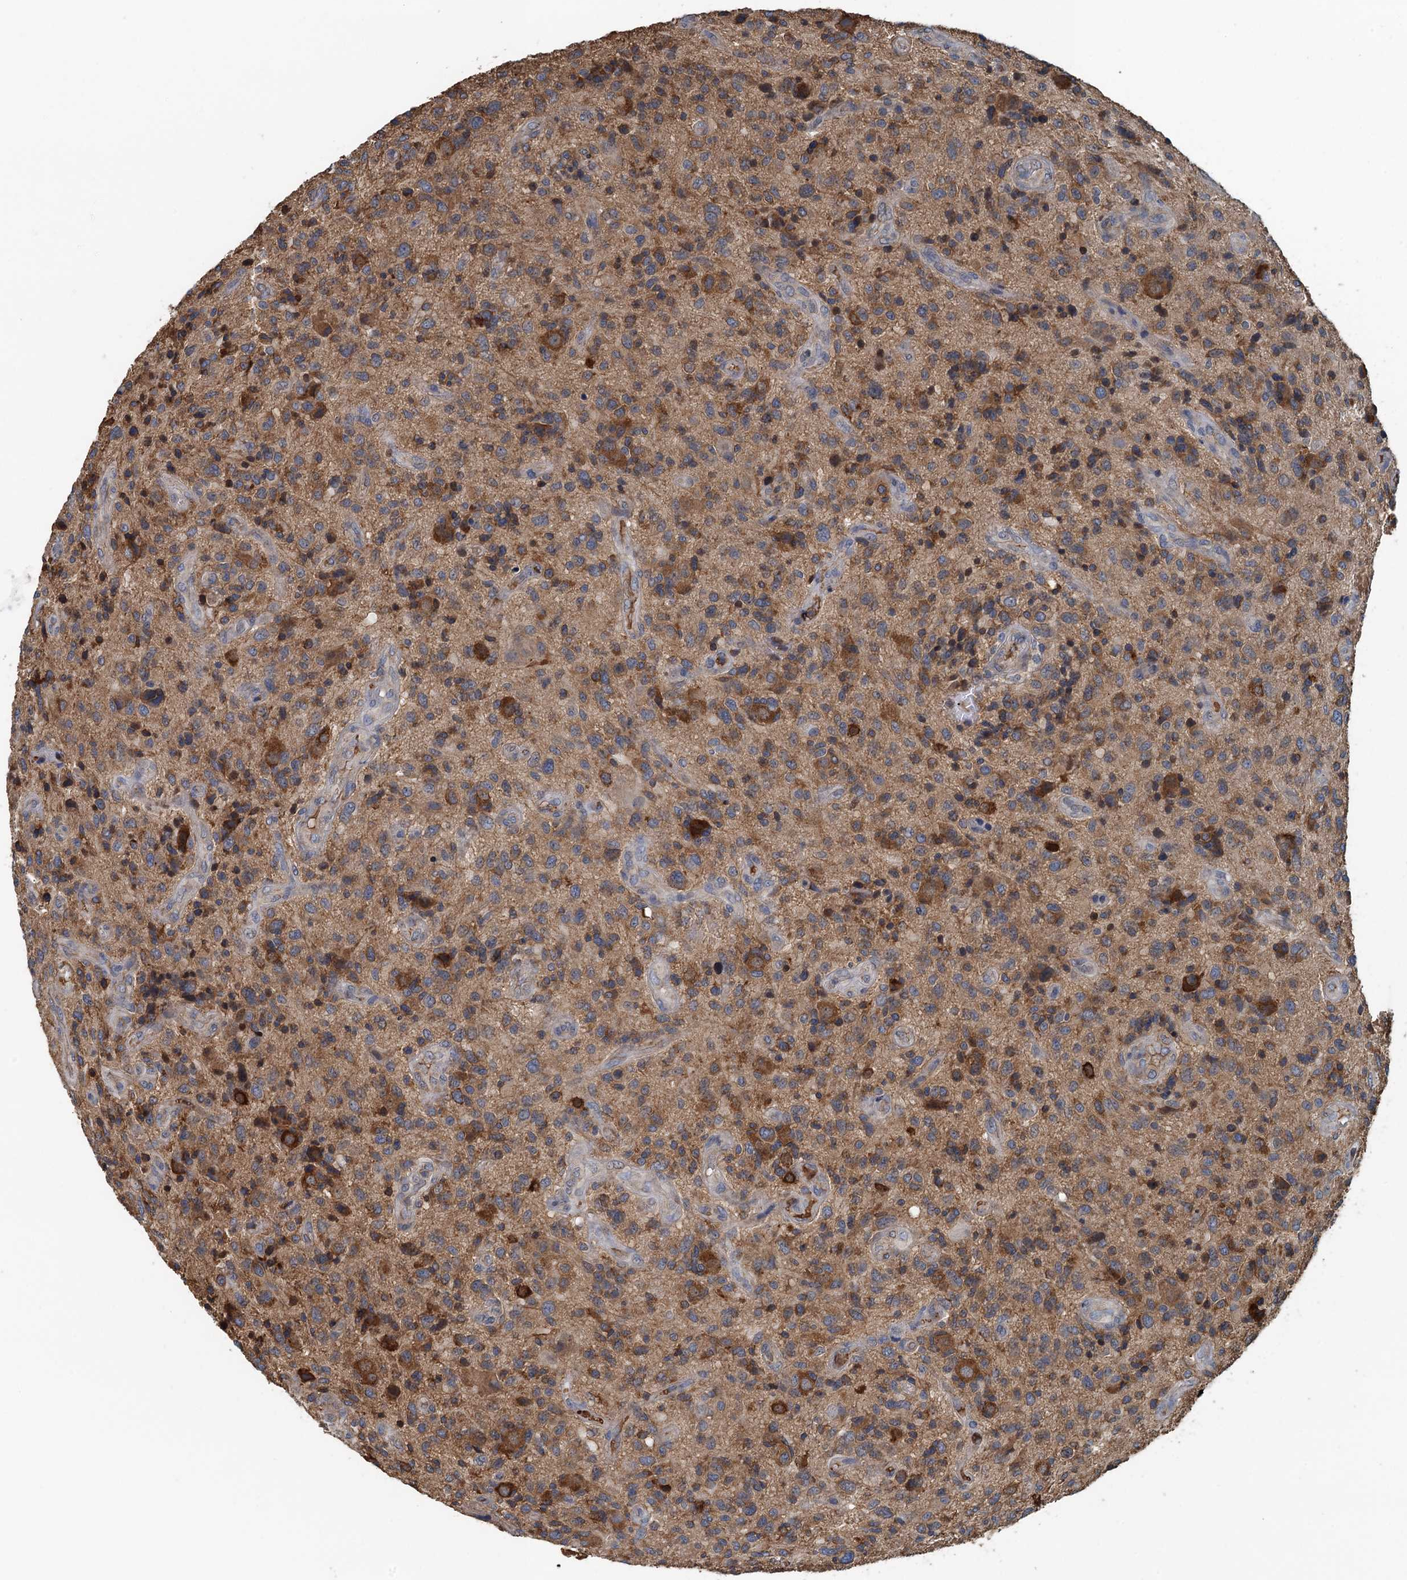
{"staining": {"intensity": "moderate", "quantity": ">75%", "location": "cytoplasmic/membranous"}, "tissue": "glioma", "cell_type": "Tumor cells", "image_type": "cancer", "snomed": [{"axis": "morphology", "description": "Glioma, malignant, High grade"}, {"axis": "topography", "description": "Brain"}], "caption": "Immunohistochemistry staining of glioma, which demonstrates medium levels of moderate cytoplasmic/membranous expression in about >75% of tumor cells indicating moderate cytoplasmic/membranous protein positivity. The staining was performed using DAB (3,3'-diaminobenzidine) (brown) for protein detection and nuclei were counterstained in hematoxylin (blue).", "gene": "LSM14B", "patient": {"sex": "male", "age": 47}}